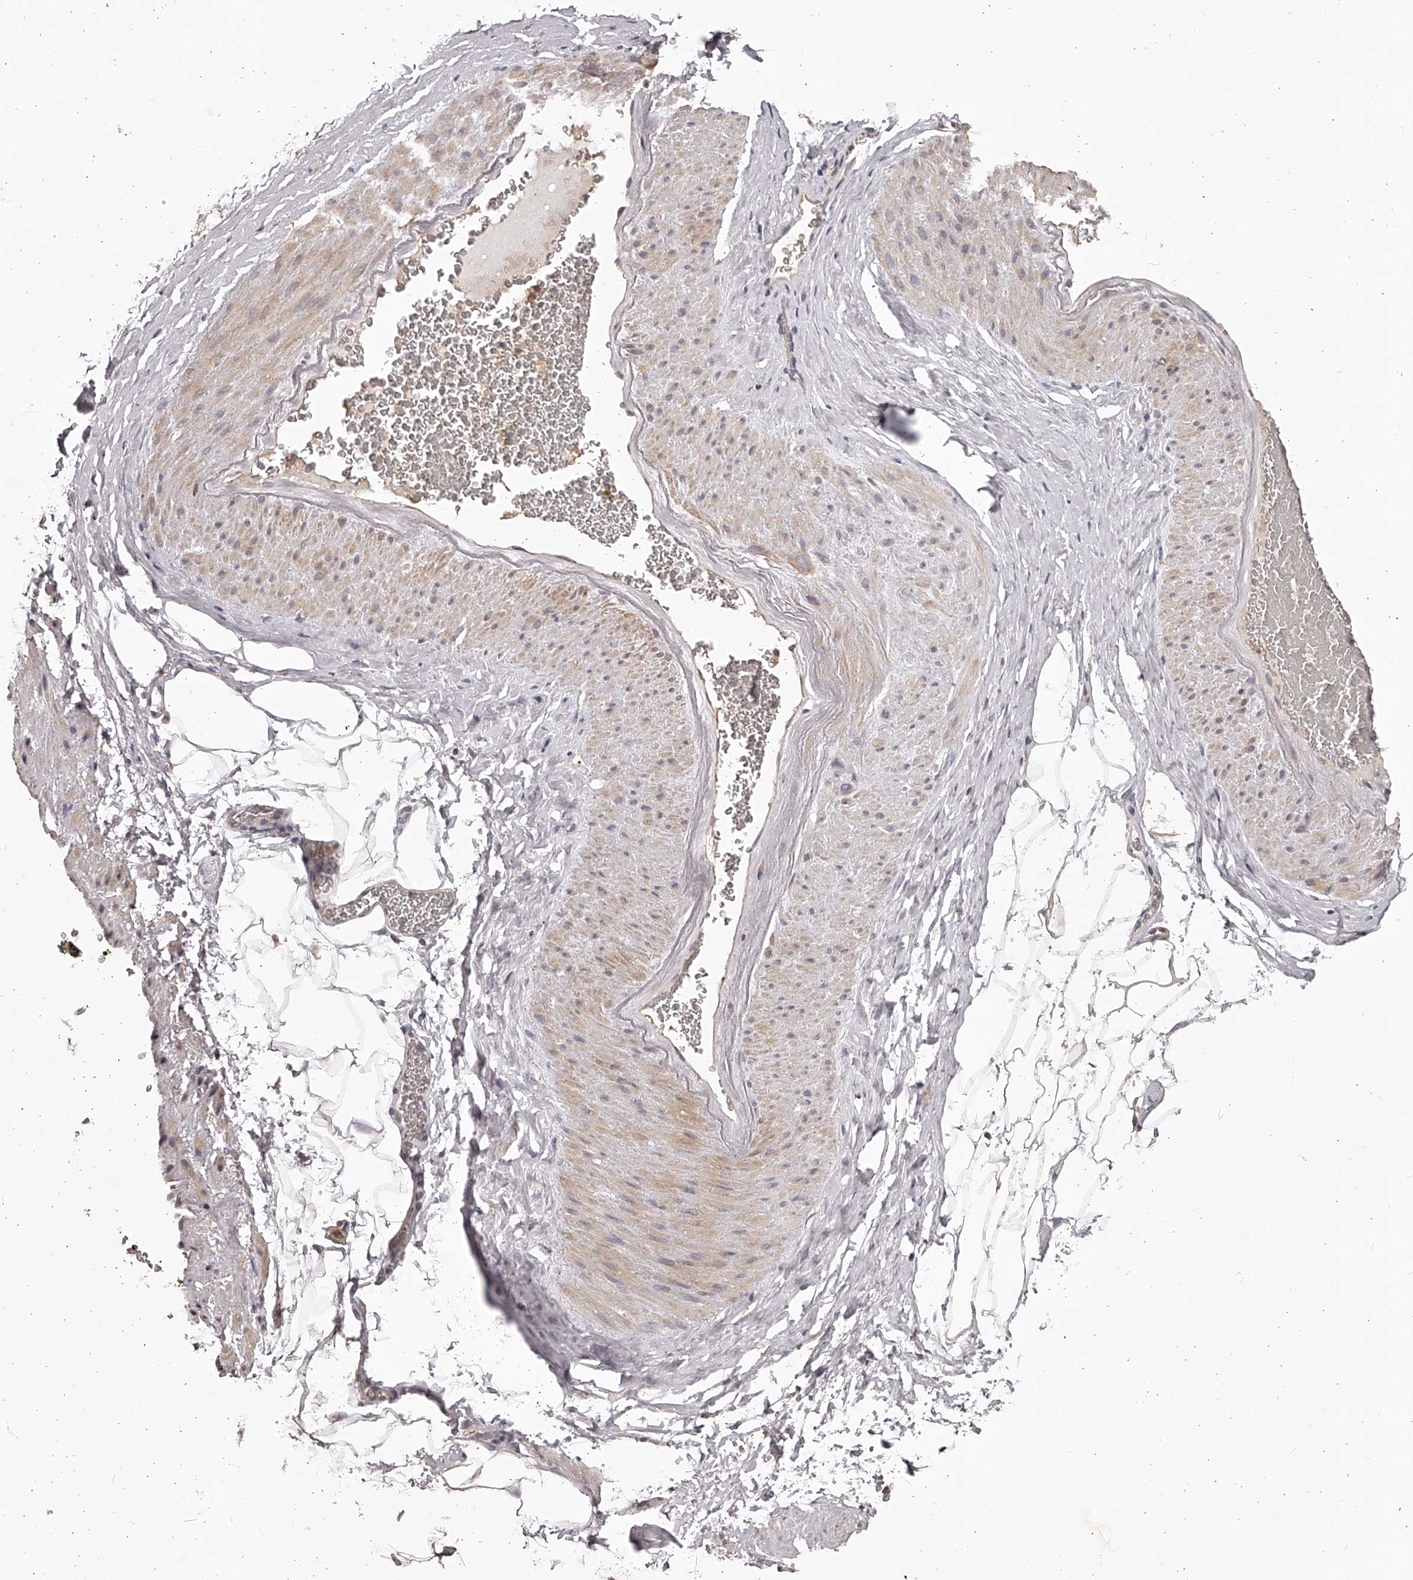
{"staining": {"intensity": "weak", "quantity": "25%-75%", "location": "cytoplasmic/membranous"}, "tissue": "adipose tissue", "cell_type": "Adipocytes", "image_type": "normal", "snomed": [{"axis": "morphology", "description": "Normal tissue, NOS"}, {"axis": "morphology", "description": "Adenocarcinoma, Low grade"}, {"axis": "topography", "description": "Prostate"}, {"axis": "topography", "description": "Peripheral nerve tissue"}], "caption": "A micrograph showing weak cytoplasmic/membranous positivity in about 25%-75% of adipocytes in benign adipose tissue, as visualized by brown immunohistochemical staining.", "gene": "TNN", "patient": {"sex": "male", "age": 63}}